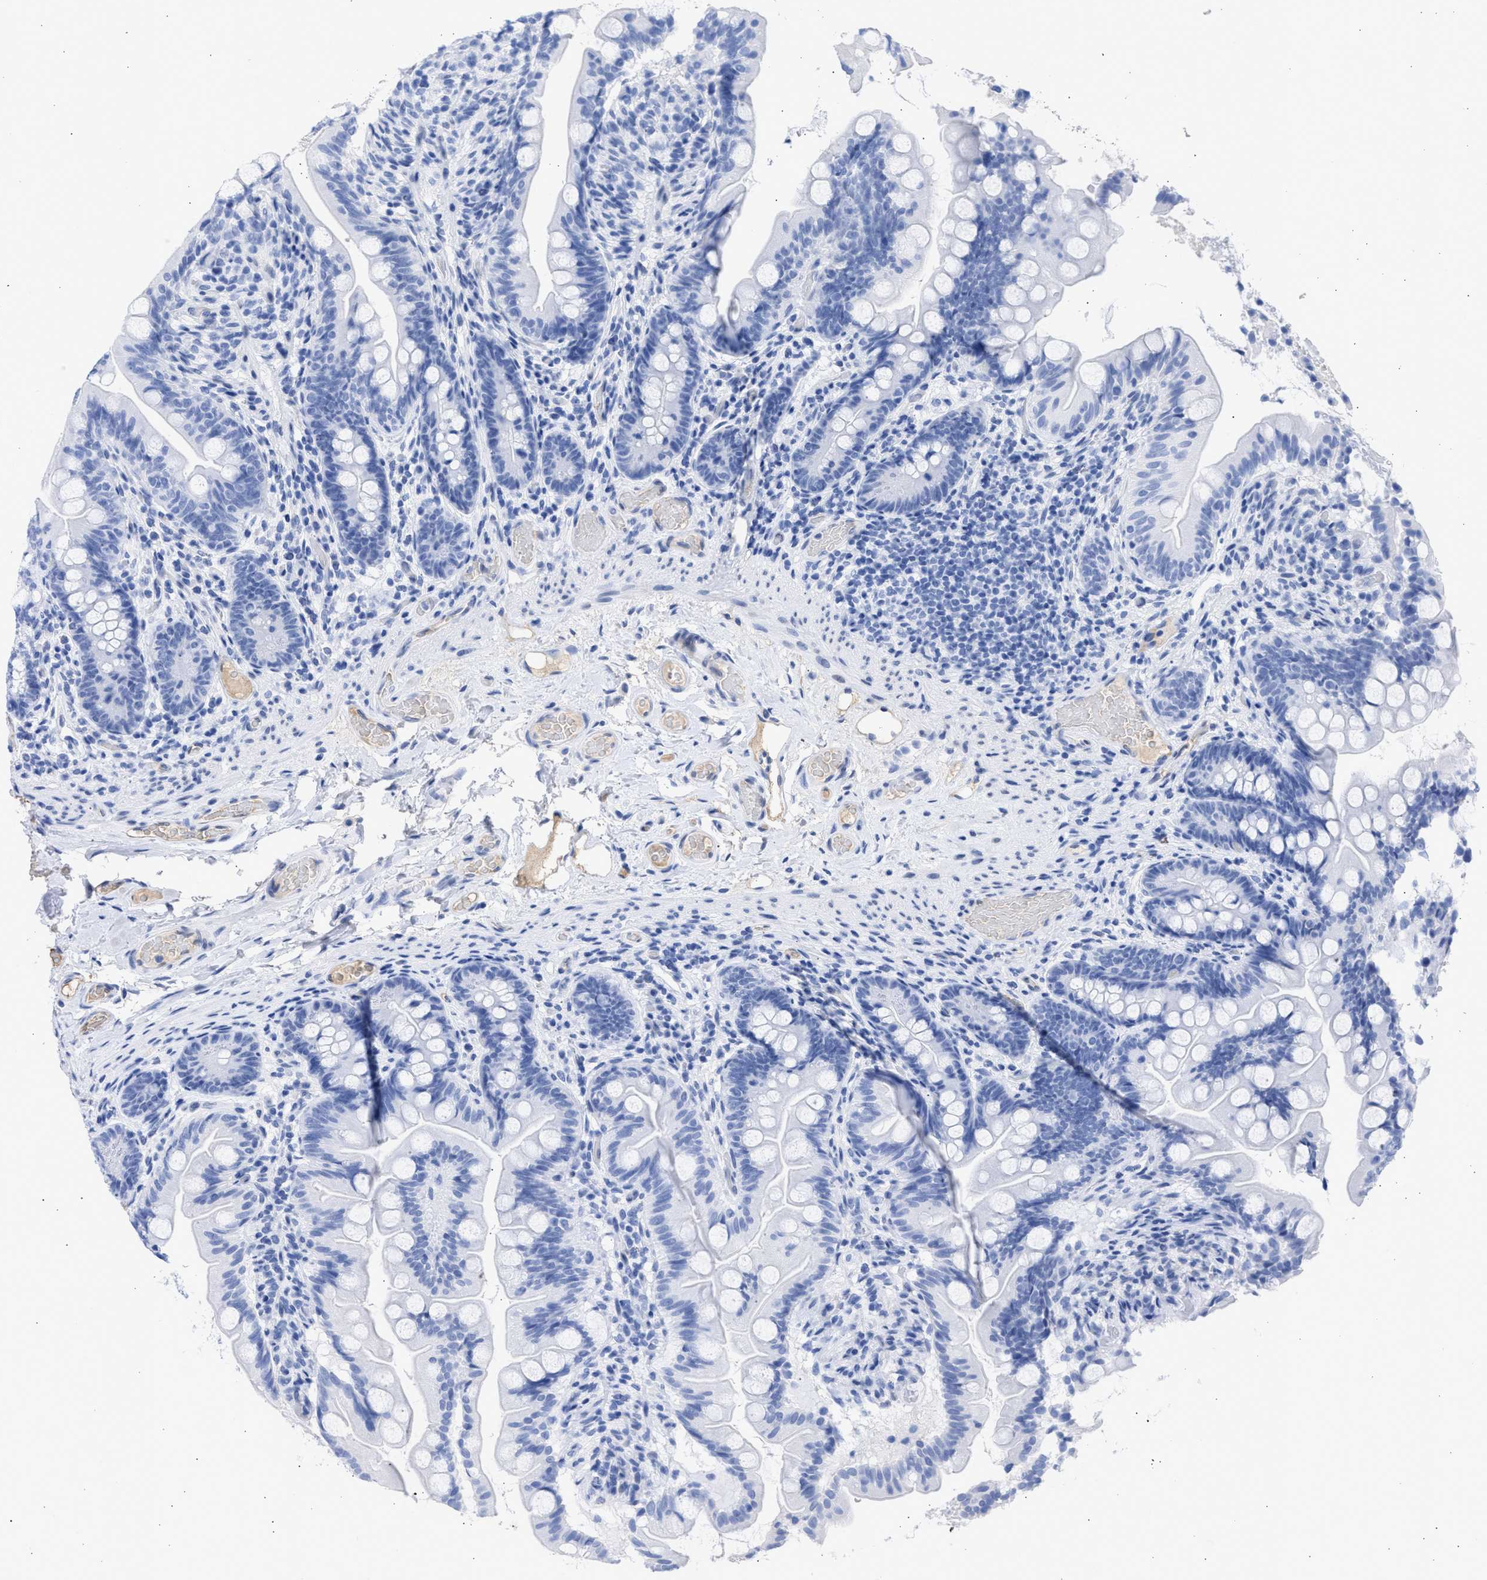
{"staining": {"intensity": "negative", "quantity": "none", "location": "none"}, "tissue": "small intestine", "cell_type": "Glandular cells", "image_type": "normal", "snomed": [{"axis": "morphology", "description": "Normal tissue, NOS"}, {"axis": "topography", "description": "Small intestine"}], "caption": "Immunohistochemistry image of normal small intestine stained for a protein (brown), which displays no positivity in glandular cells.", "gene": "RSPH1", "patient": {"sex": "female", "age": 56}}